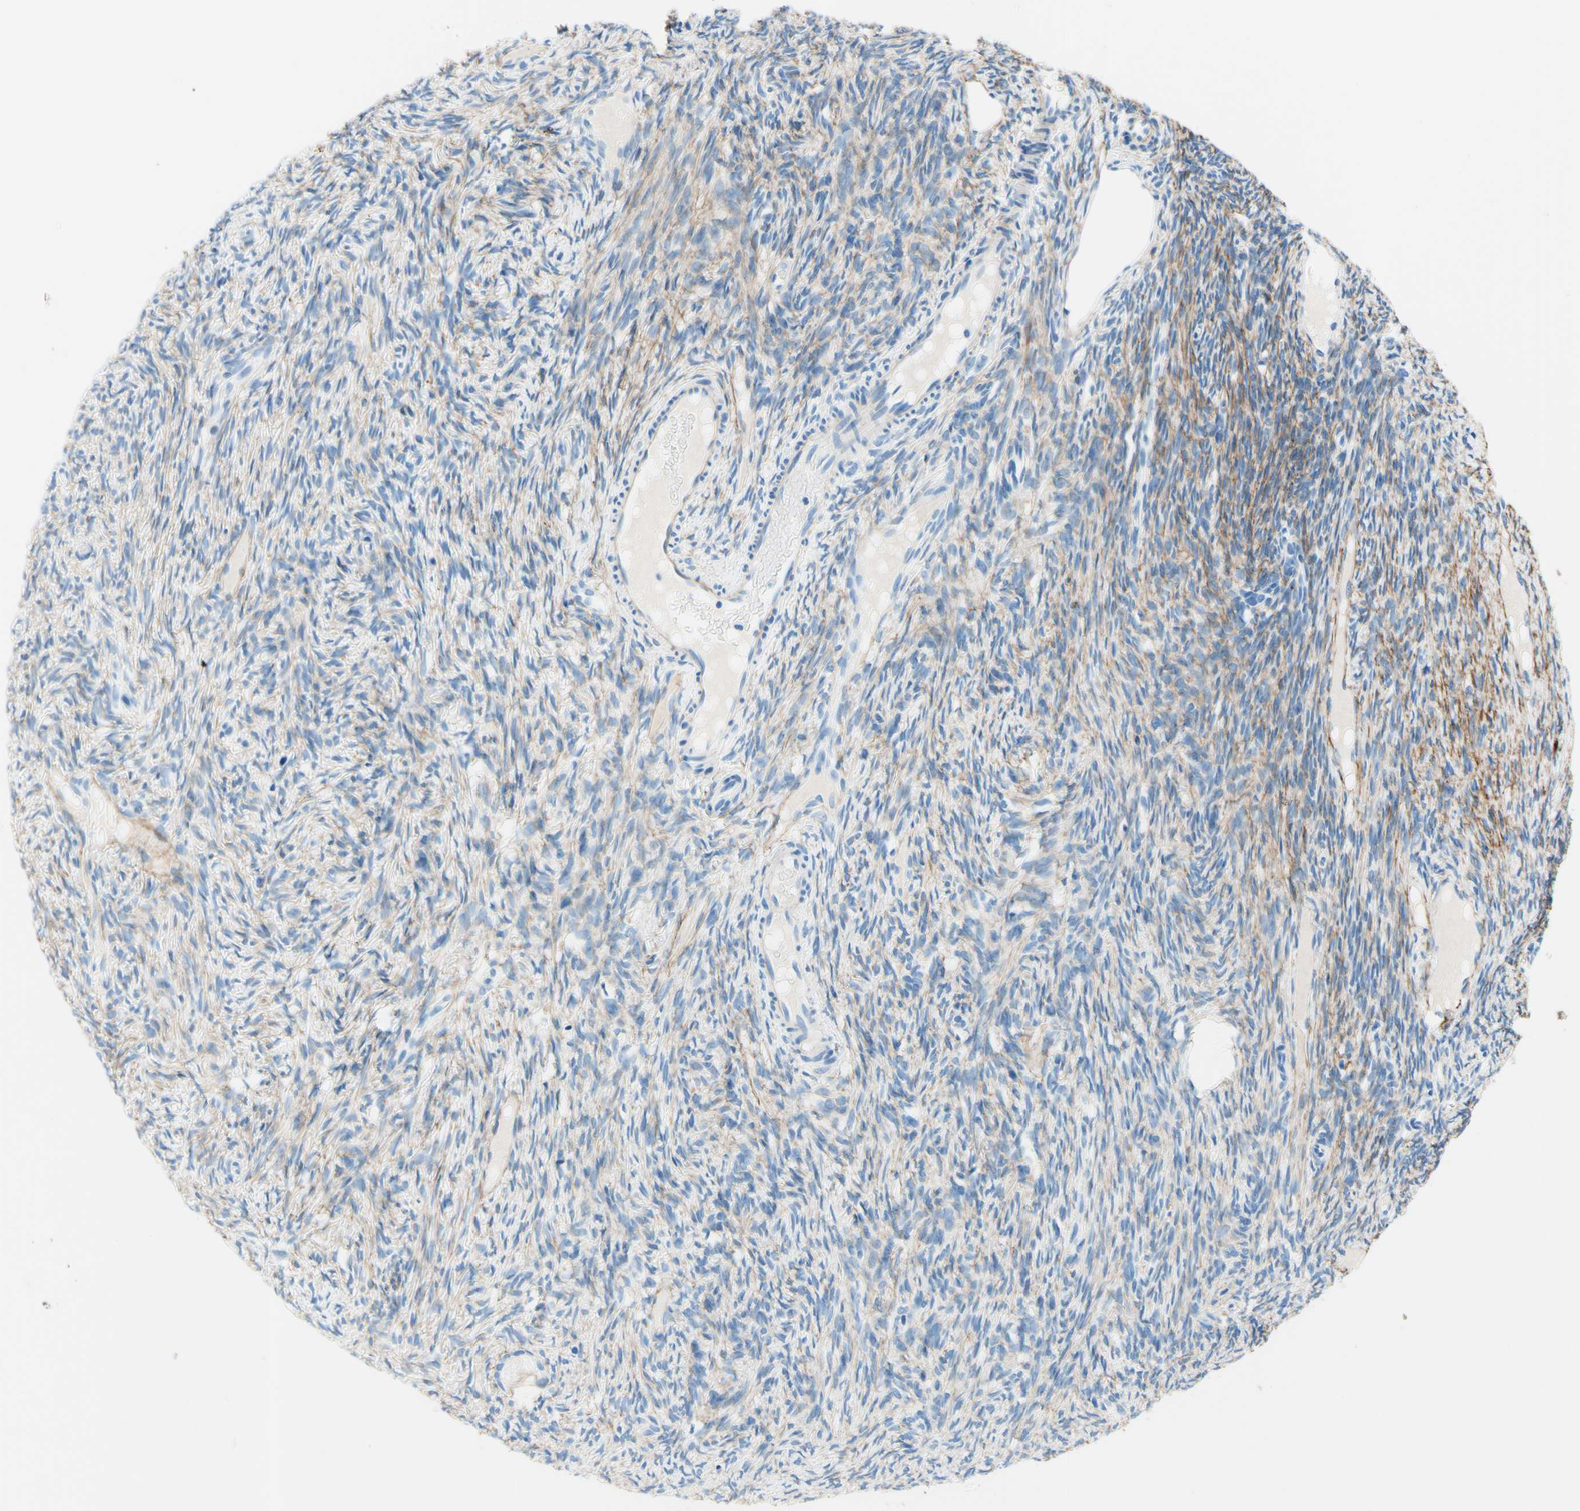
{"staining": {"intensity": "negative", "quantity": "none", "location": "none"}, "tissue": "ovary", "cell_type": "Follicle cells", "image_type": "normal", "snomed": [{"axis": "morphology", "description": "Normal tissue, NOS"}, {"axis": "topography", "description": "Ovary"}], "caption": "This is an immunohistochemistry micrograph of benign human ovary. There is no expression in follicle cells.", "gene": "MFAP5", "patient": {"sex": "female", "age": 33}}